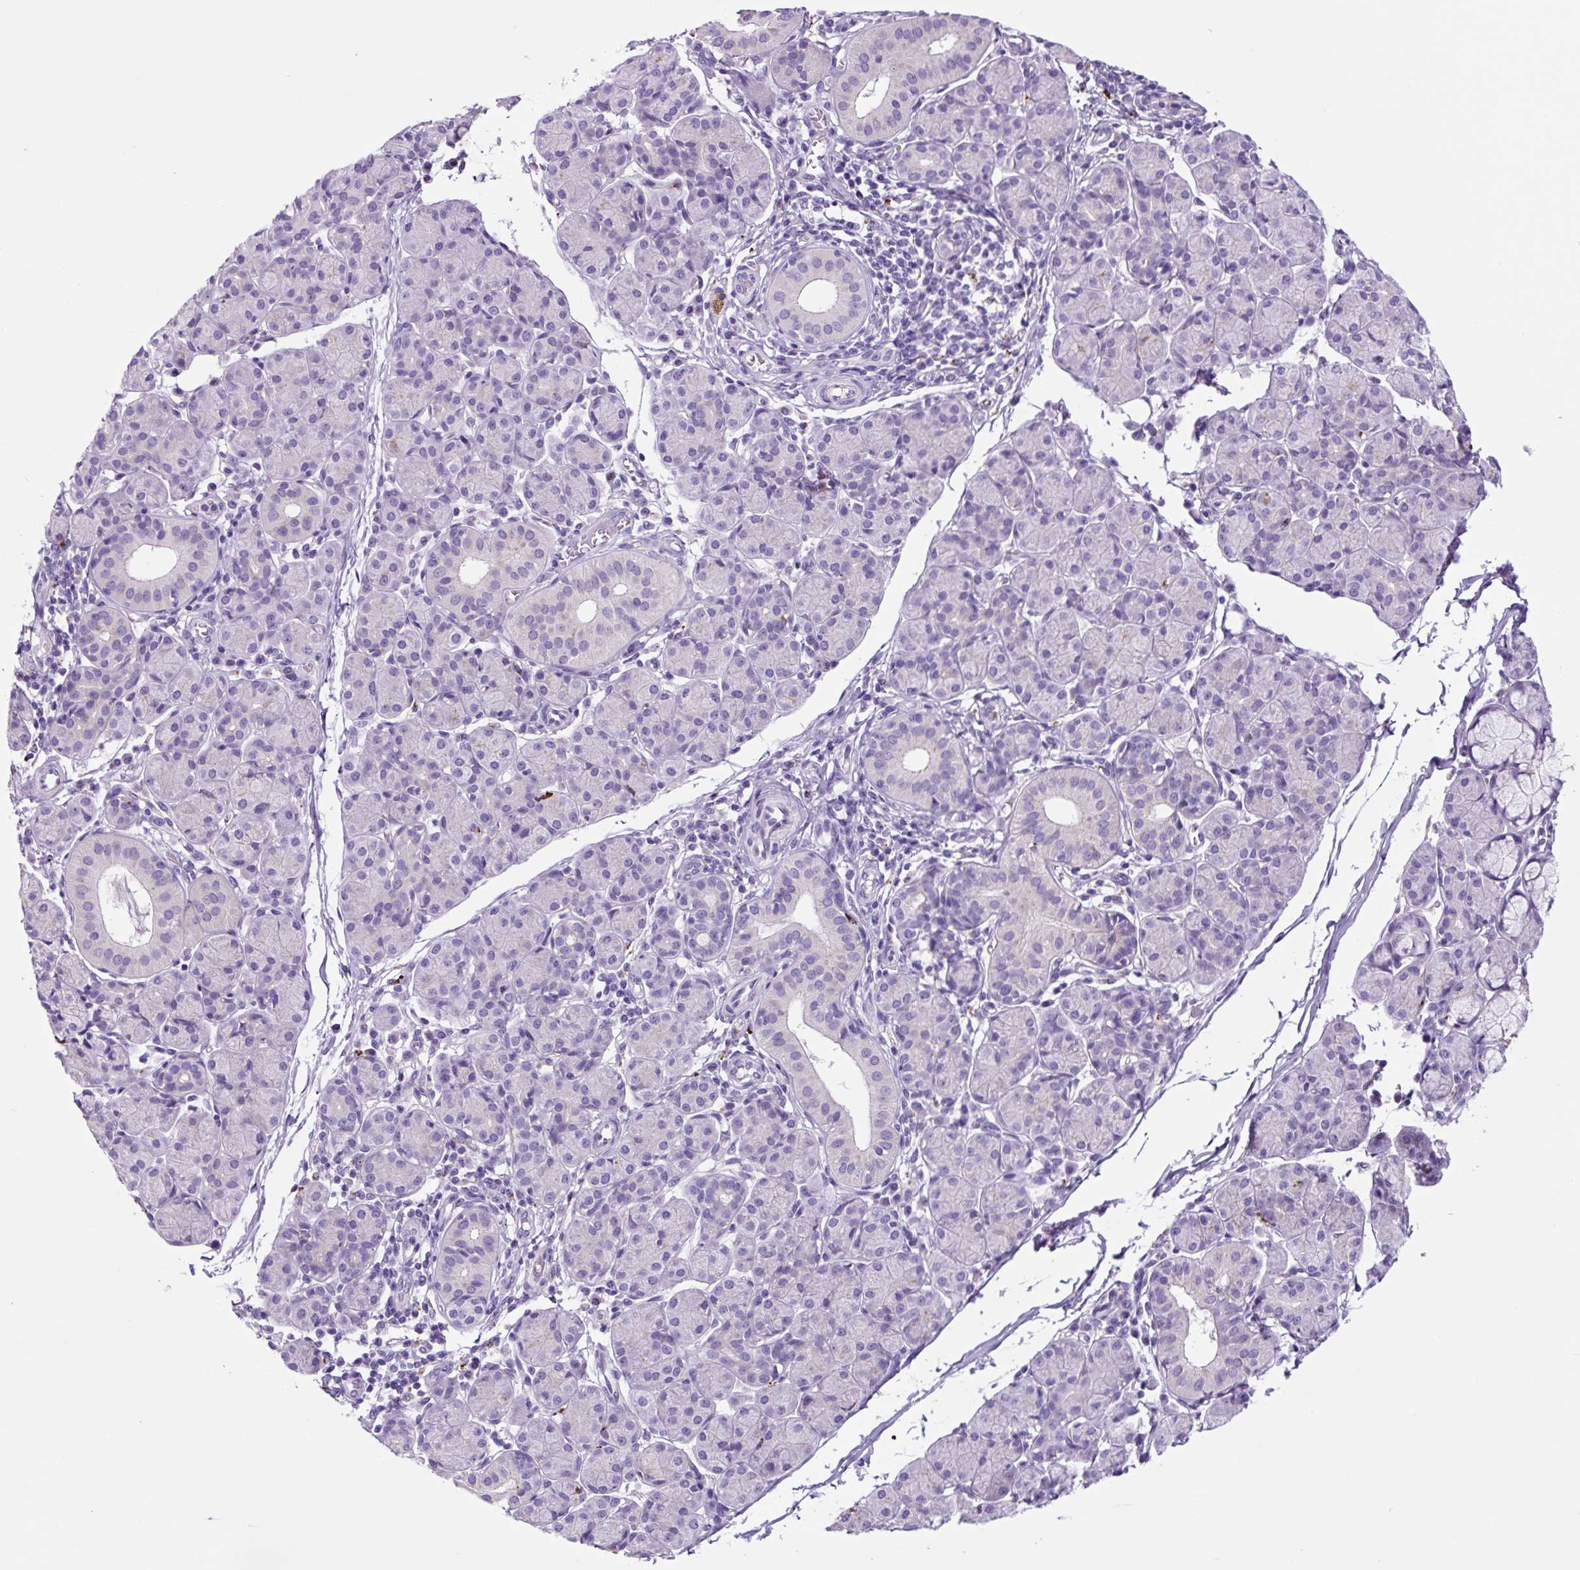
{"staining": {"intensity": "negative", "quantity": "none", "location": "none"}, "tissue": "salivary gland", "cell_type": "Glandular cells", "image_type": "normal", "snomed": [{"axis": "morphology", "description": "Normal tissue, NOS"}, {"axis": "morphology", "description": "Inflammation, NOS"}, {"axis": "topography", "description": "Lymph node"}, {"axis": "topography", "description": "Salivary gland"}], "caption": "This is a histopathology image of immunohistochemistry (IHC) staining of unremarkable salivary gland, which shows no positivity in glandular cells.", "gene": "LCN10", "patient": {"sex": "male", "age": 3}}